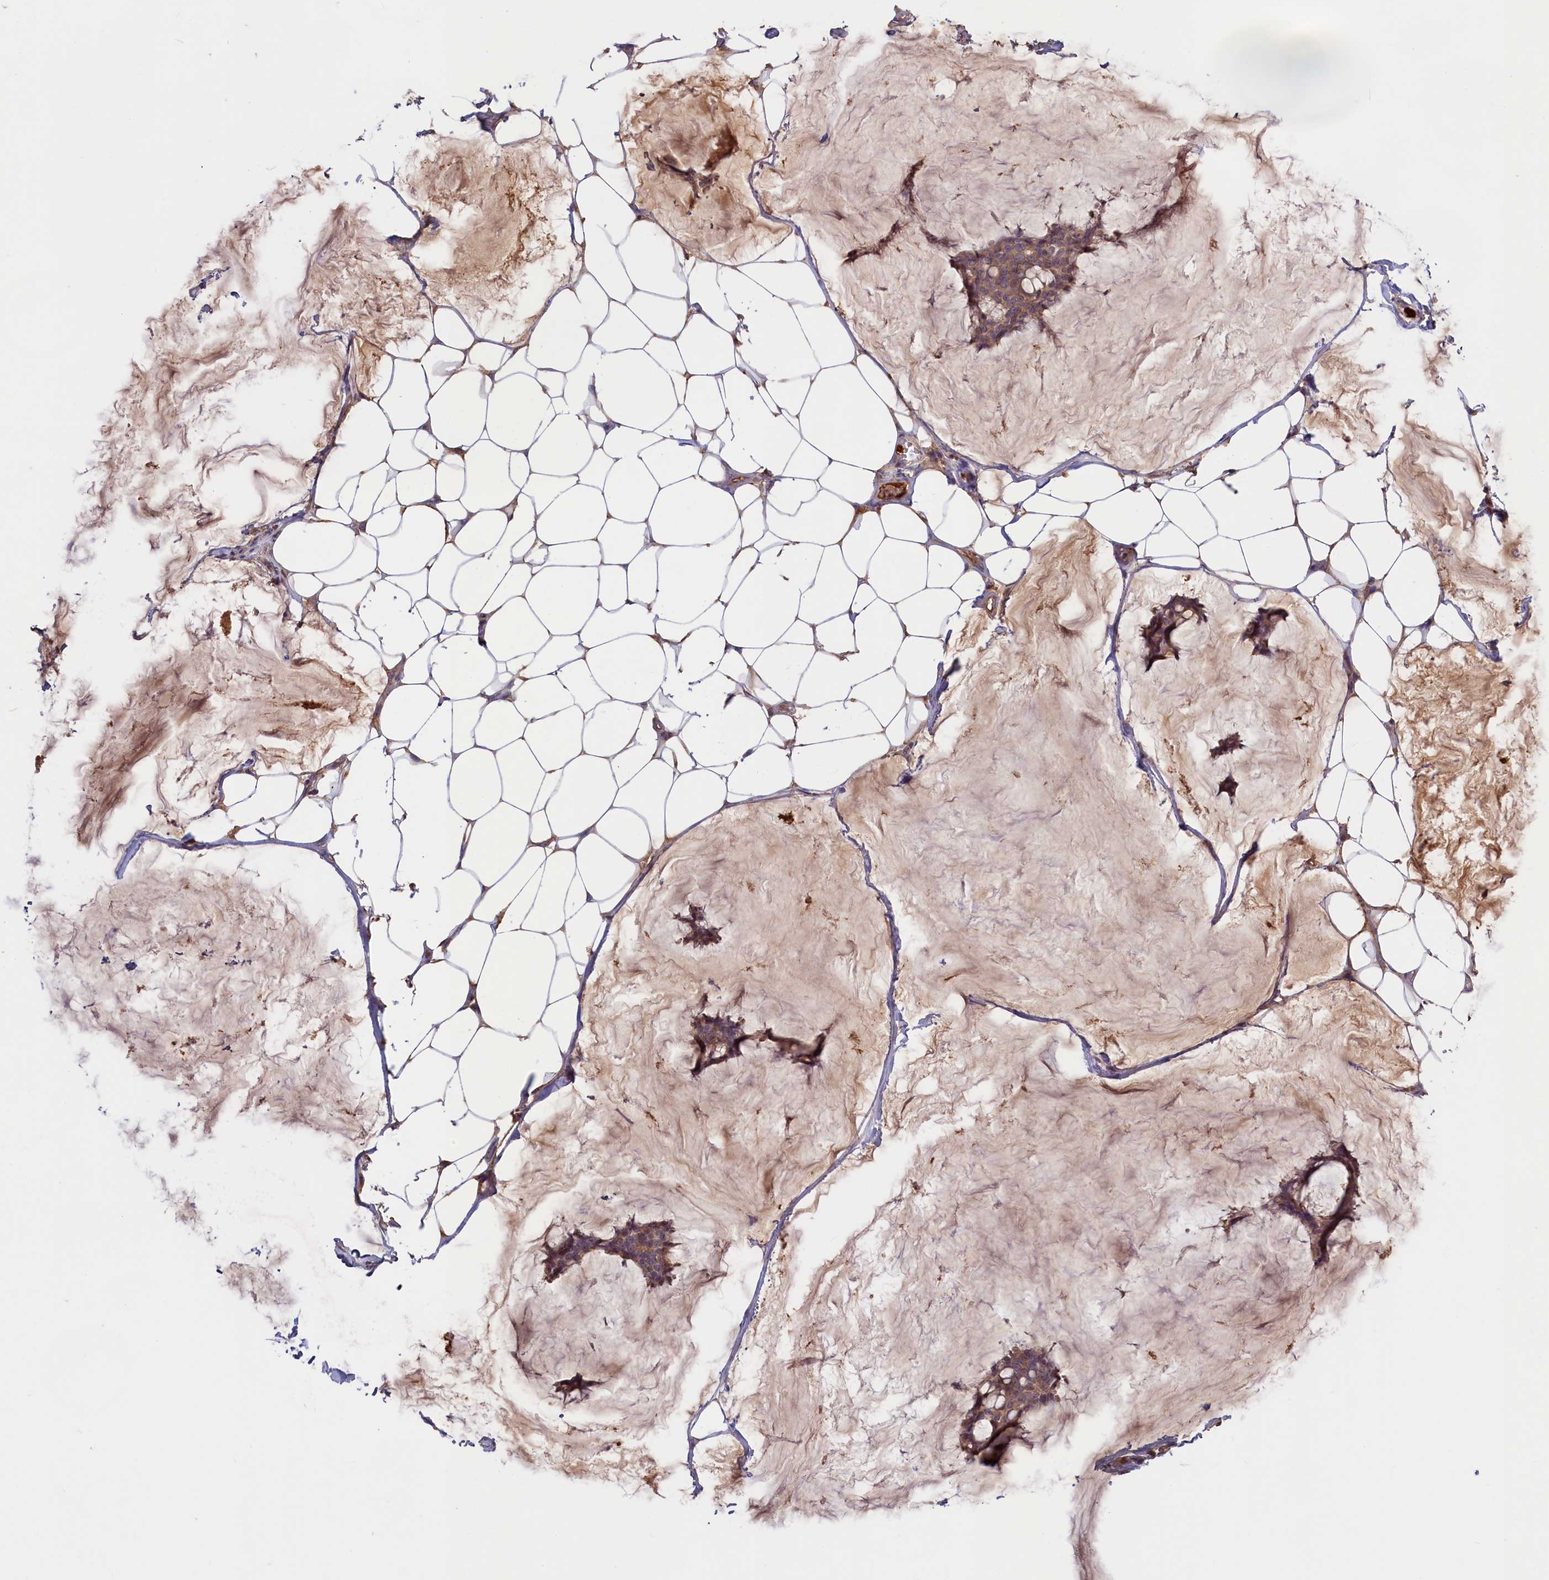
{"staining": {"intensity": "moderate", "quantity": ">75%", "location": "cytoplasmic/membranous"}, "tissue": "breast cancer", "cell_type": "Tumor cells", "image_type": "cancer", "snomed": [{"axis": "morphology", "description": "Duct carcinoma"}, {"axis": "topography", "description": "Breast"}], "caption": "Human breast cancer stained with a protein marker reveals moderate staining in tumor cells.", "gene": "ADGRD1", "patient": {"sex": "female", "age": 93}}